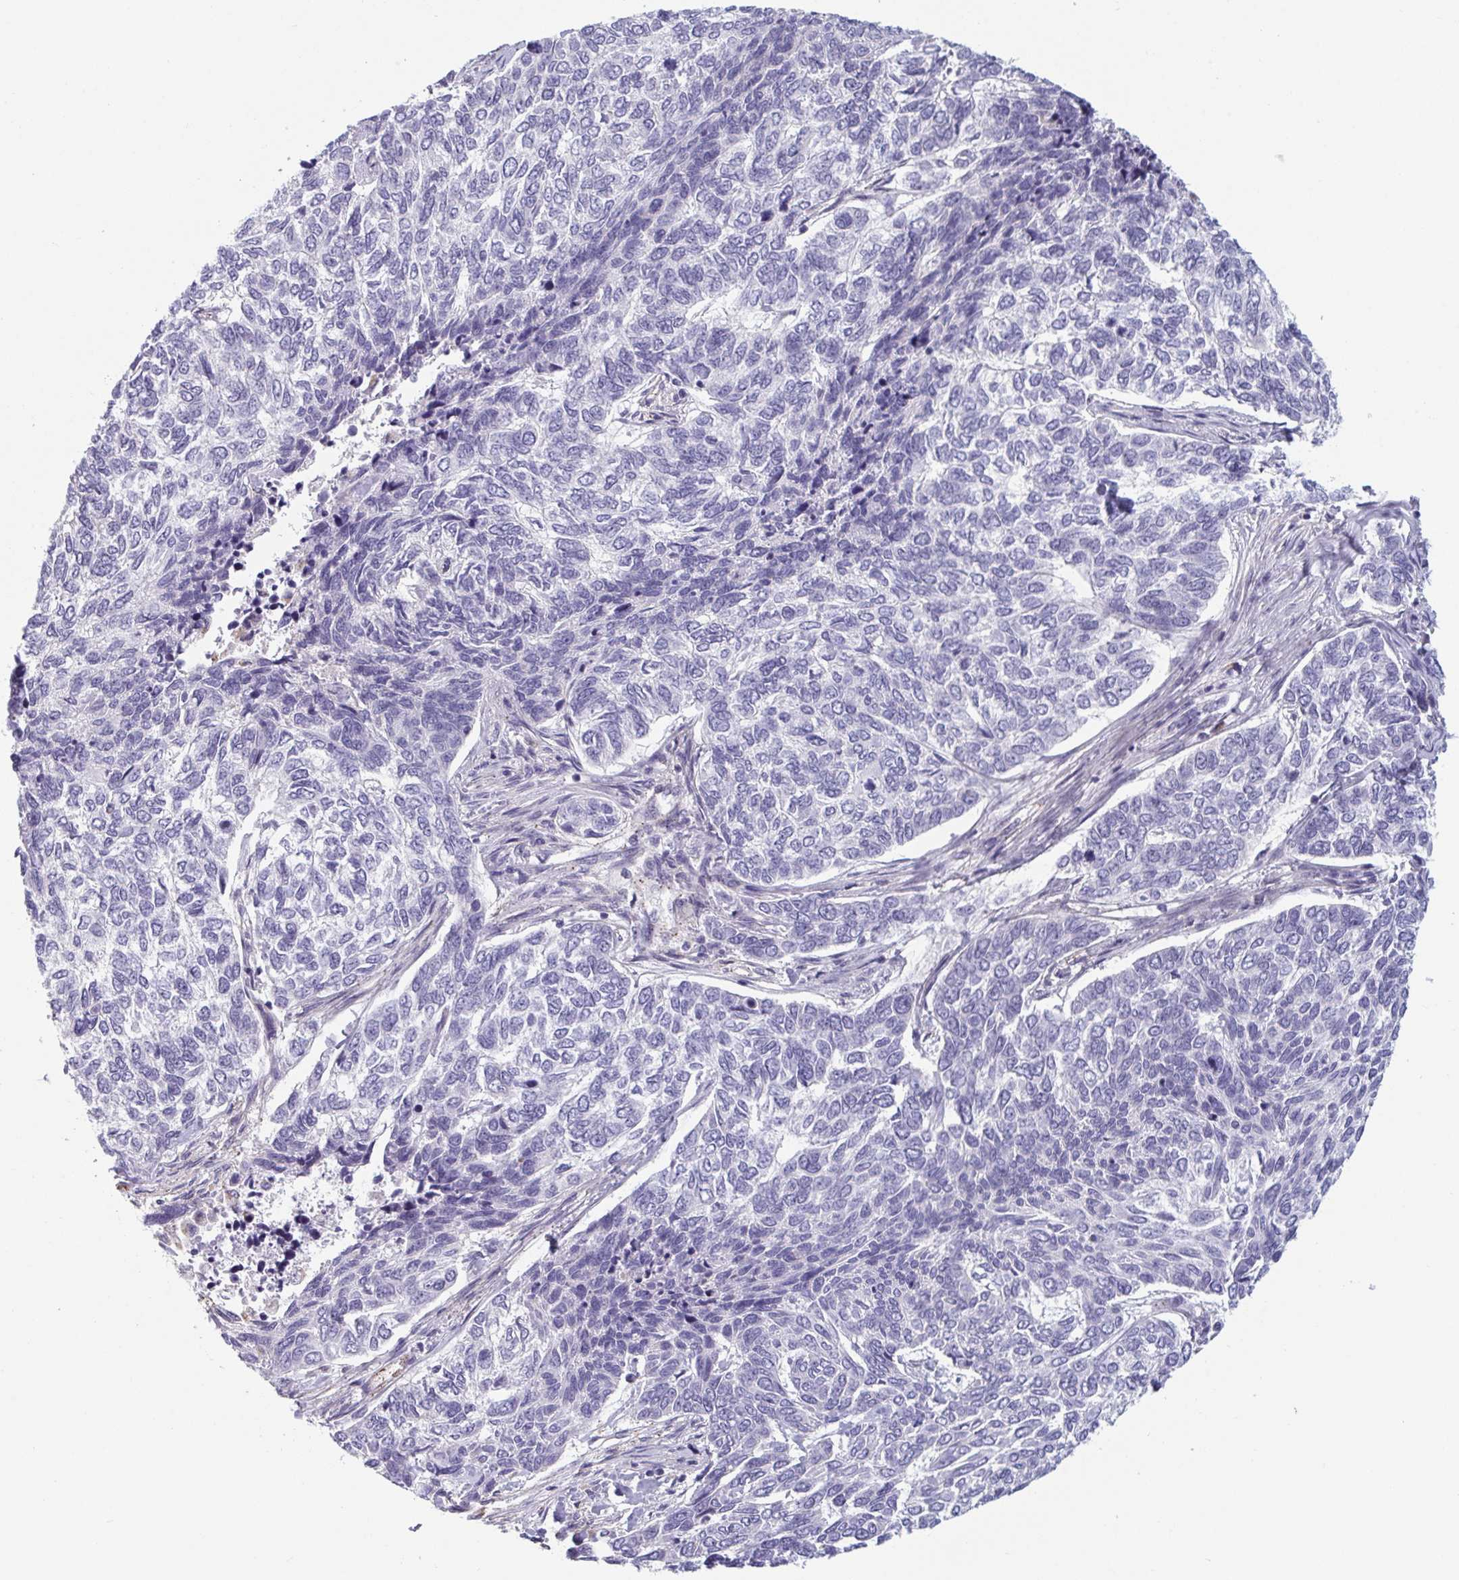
{"staining": {"intensity": "negative", "quantity": "none", "location": "none"}, "tissue": "skin cancer", "cell_type": "Tumor cells", "image_type": "cancer", "snomed": [{"axis": "morphology", "description": "Basal cell carcinoma"}, {"axis": "topography", "description": "Skin"}], "caption": "A histopathology image of human basal cell carcinoma (skin) is negative for staining in tumor cells.", "gene": "TNFSF10", "patient": {"sex": "female", "age": 65}}